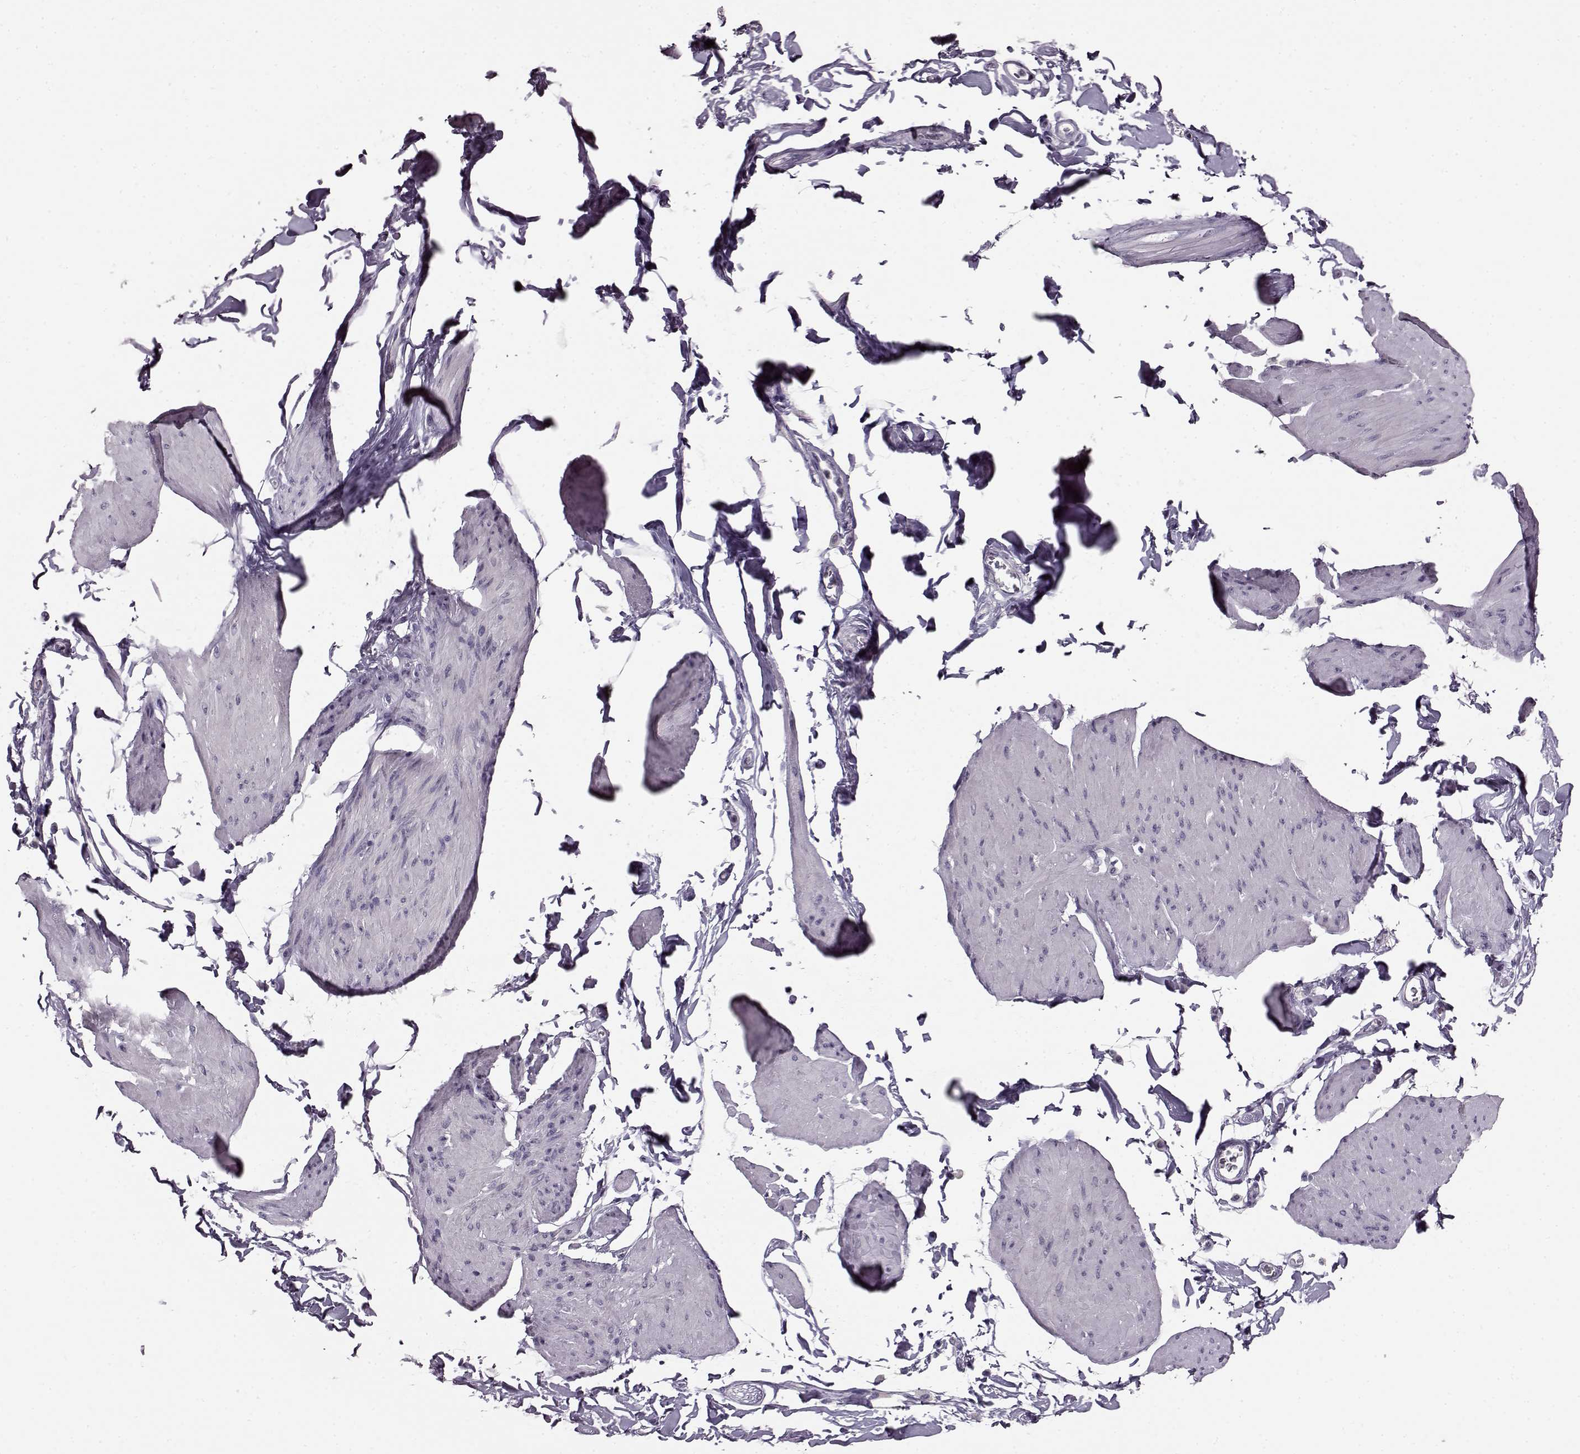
{"staining": {"intensity": "negative", "quantity": "none", "location": "none"}, "tissue": "smooth muscle", "cell_type": "Smooth muscle cells", "image_type": "normal", "snomed": [{"axis": "morphology", "description": "Normal tissue, NOS"}, {"axis": "topography", "description": "Adipose tissue"}, {"axis": "topography", "description": "Smooth muscle"}, {"axis": "topography", "description": "Peripheral nerve tissue"}], "caption": "Immunohistochemistry (IHC) photomicrograph of normal smooth muscle: human smooth muscle stained with DAB (3,3'-diaminobenzidine) demonstrates no significant protein staining in smooth muscle cells.", "gene": "RP1L1", "patient": {"sex": "male", "age": 83}}